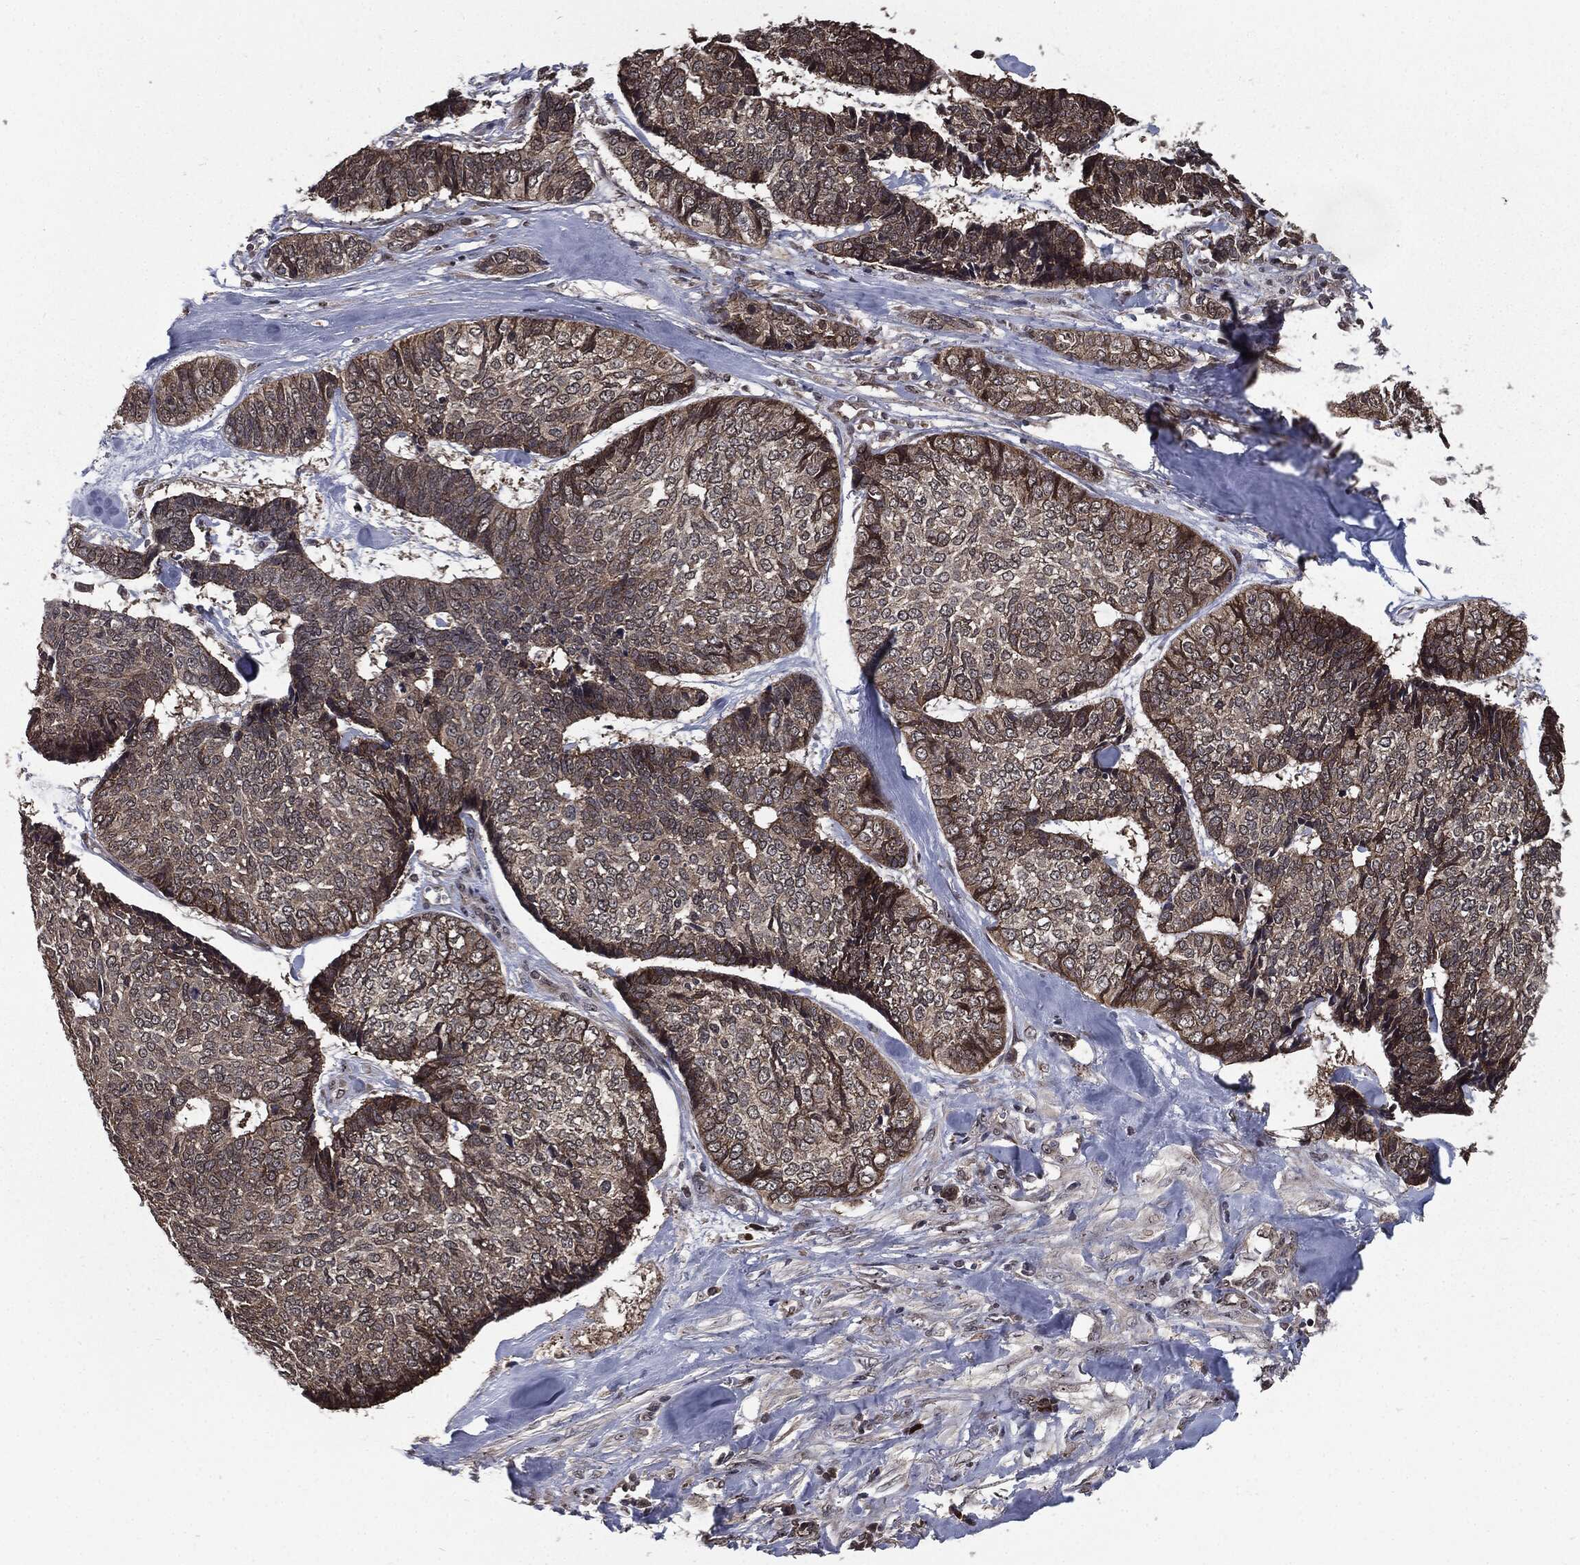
{"staining": {"intensity": "weak", "quantity": "<25%", "location": "cytoplasmic/membranous"}, "tissue": "skin cancer", "cell_type": "Tumor cells", "image_type": "cancer", "snomed": [{"axis": "morphology", "description": "Basal cell carcinoma"}, {"axis": "topography", "description": "Skin"}], "caption": "The IHC micrograph has no significant staining in tumor cells of basal cell carcinoma (skin) tissue.", "gene": "PTPA", "patient": {"sex": "male", "age": 86}}